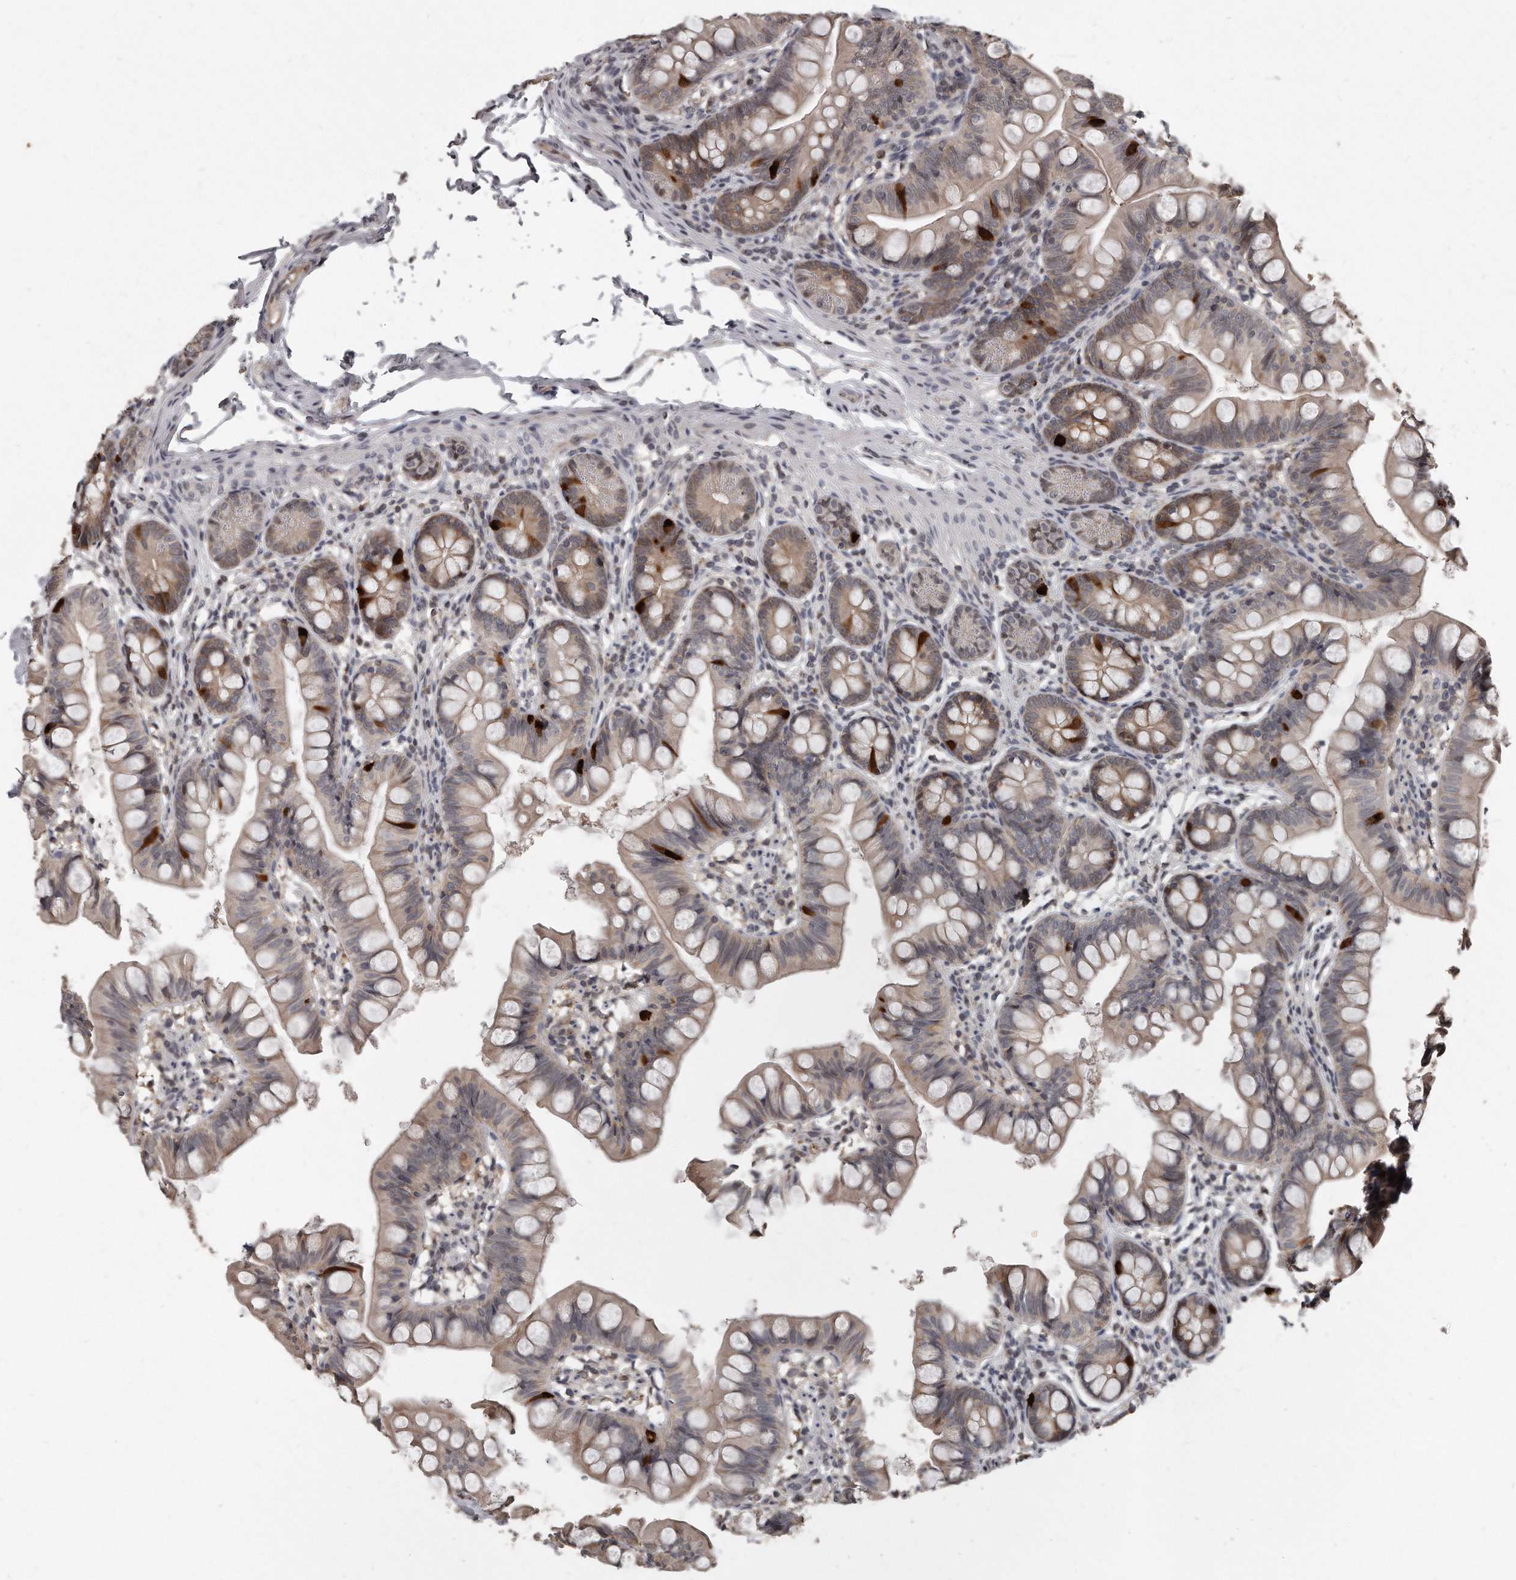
{"staining": {"intensity": "strong", "quantity": "<25%", "location": "cytoplasmic/membranous"}, "tissue": "small intestine", "cell_type": "Glandular cells", "image_type": "normal", "snomed": [{"axis": "morphology", "description": "Normal tissue, NOS"}, {"axis": "topography", "description": "Small intestine"}], "caption": "Immunohistochemical staining of benign human small intestine demonstrates medium levels of strong cytoplasmic/membranous positivity in about <25% of glandular cells. The staining is performed using DAB brown chromogen to label protein expression. The nuclei are counter-stained blue using hematoxylin.", "gene": "GCH1", "patient": {"sex": "male", "age": 7}}